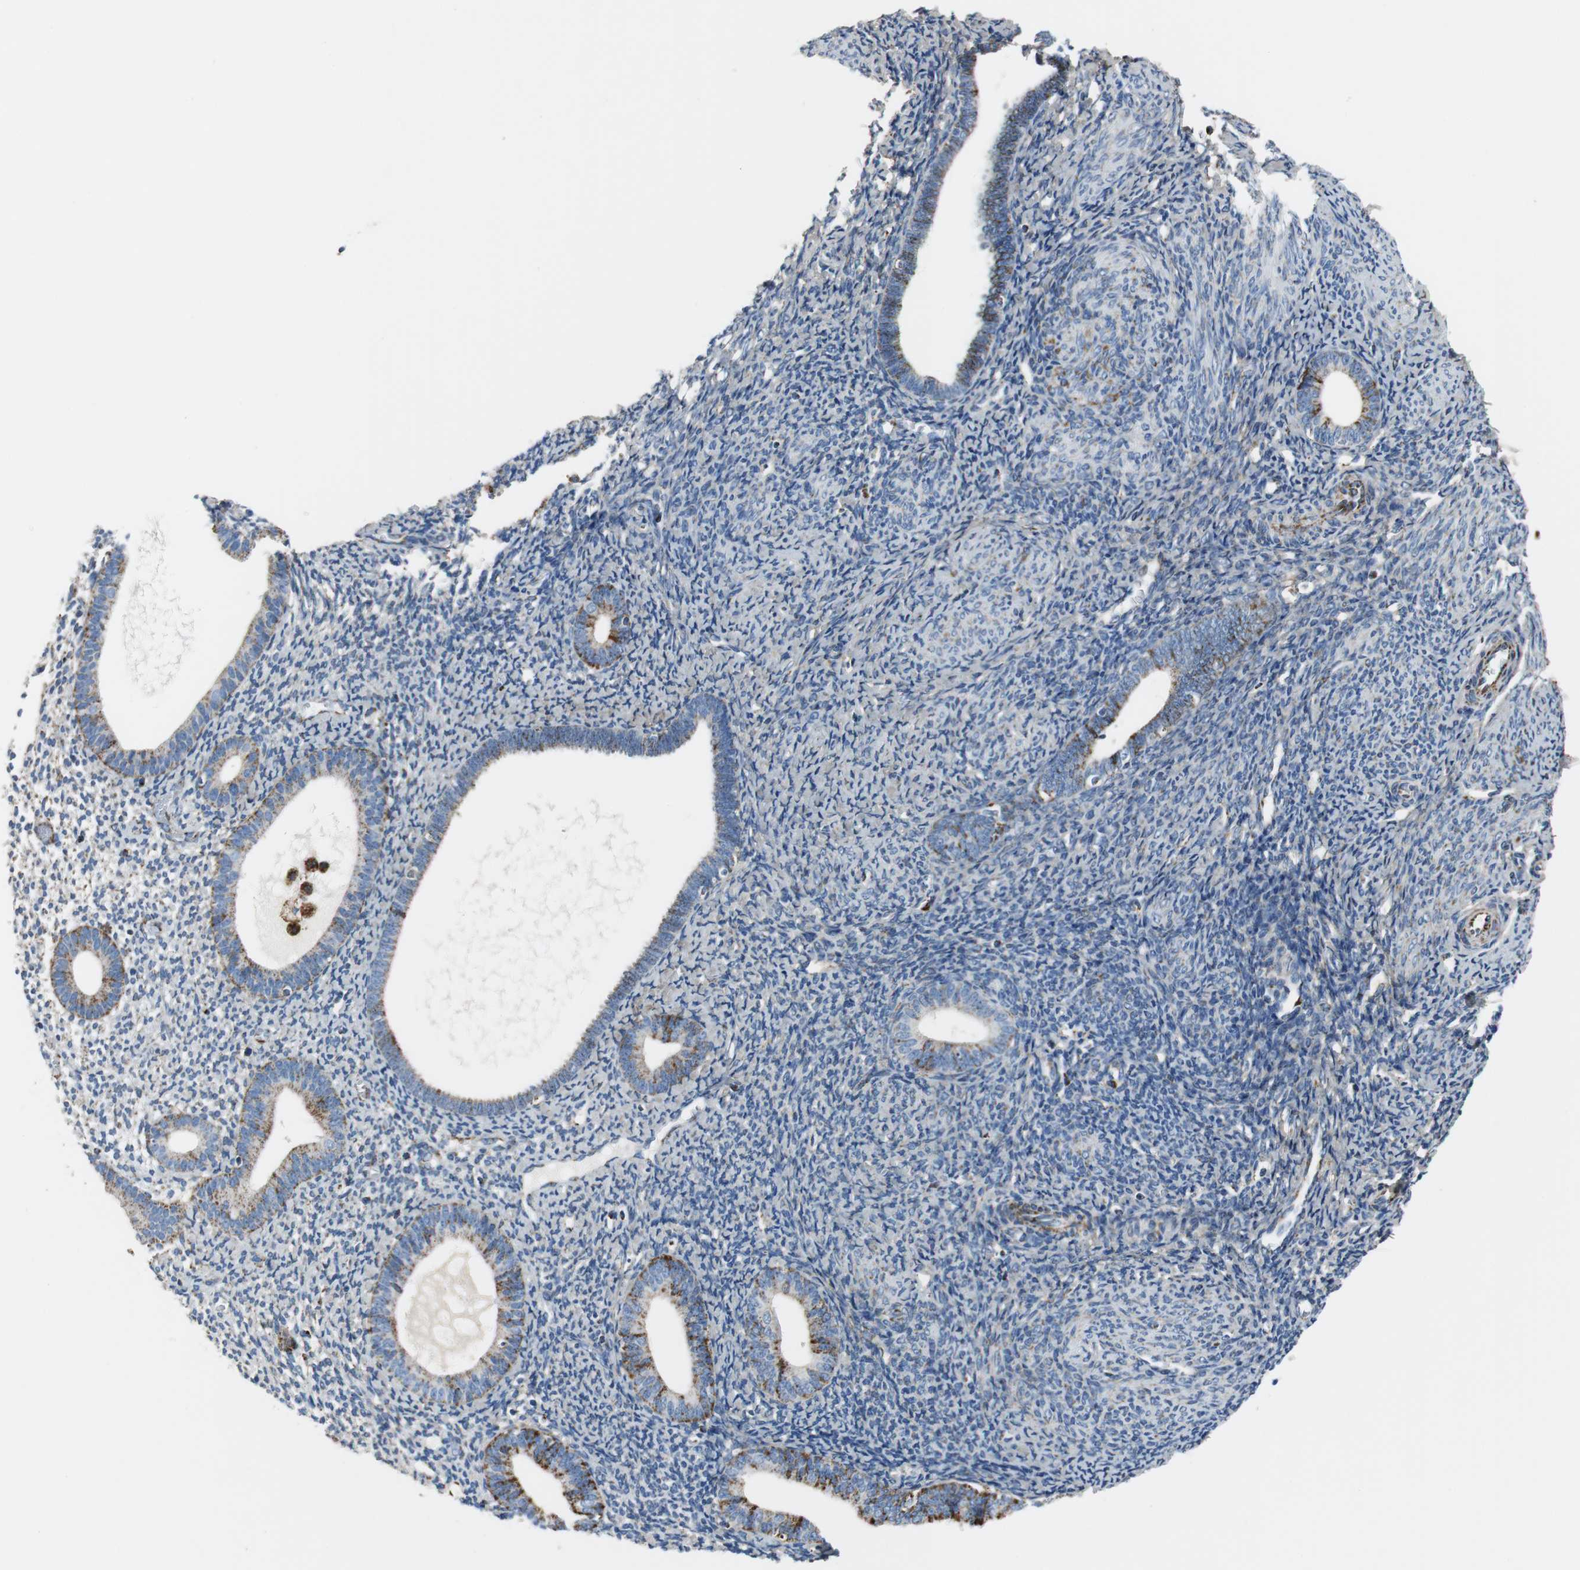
{"staining": {"intensity": "strong", "quantity": ">75%", "location": "cytoplasmic/membranous"}, "tissue": "endometrium", "cell_type": "Cells in endometrial stroma", "image_type": "normal", "snomed": [{"axis": "morphology", "description": "Normal tissue, NOS"}, {"axis": "topography", "description": "Smooth muscle"}, {"axis": "topography", "description": "Endometrium"}], "caption": "Protein expression by IHC shows strong cytoplasmic/membranous staining in about >75% of cells in endometrial stroma in normal endometrium. Nuclei are stained in blue.", "gene": "C1QTNF7", "patient": {"sex": "female", "age": 57}}